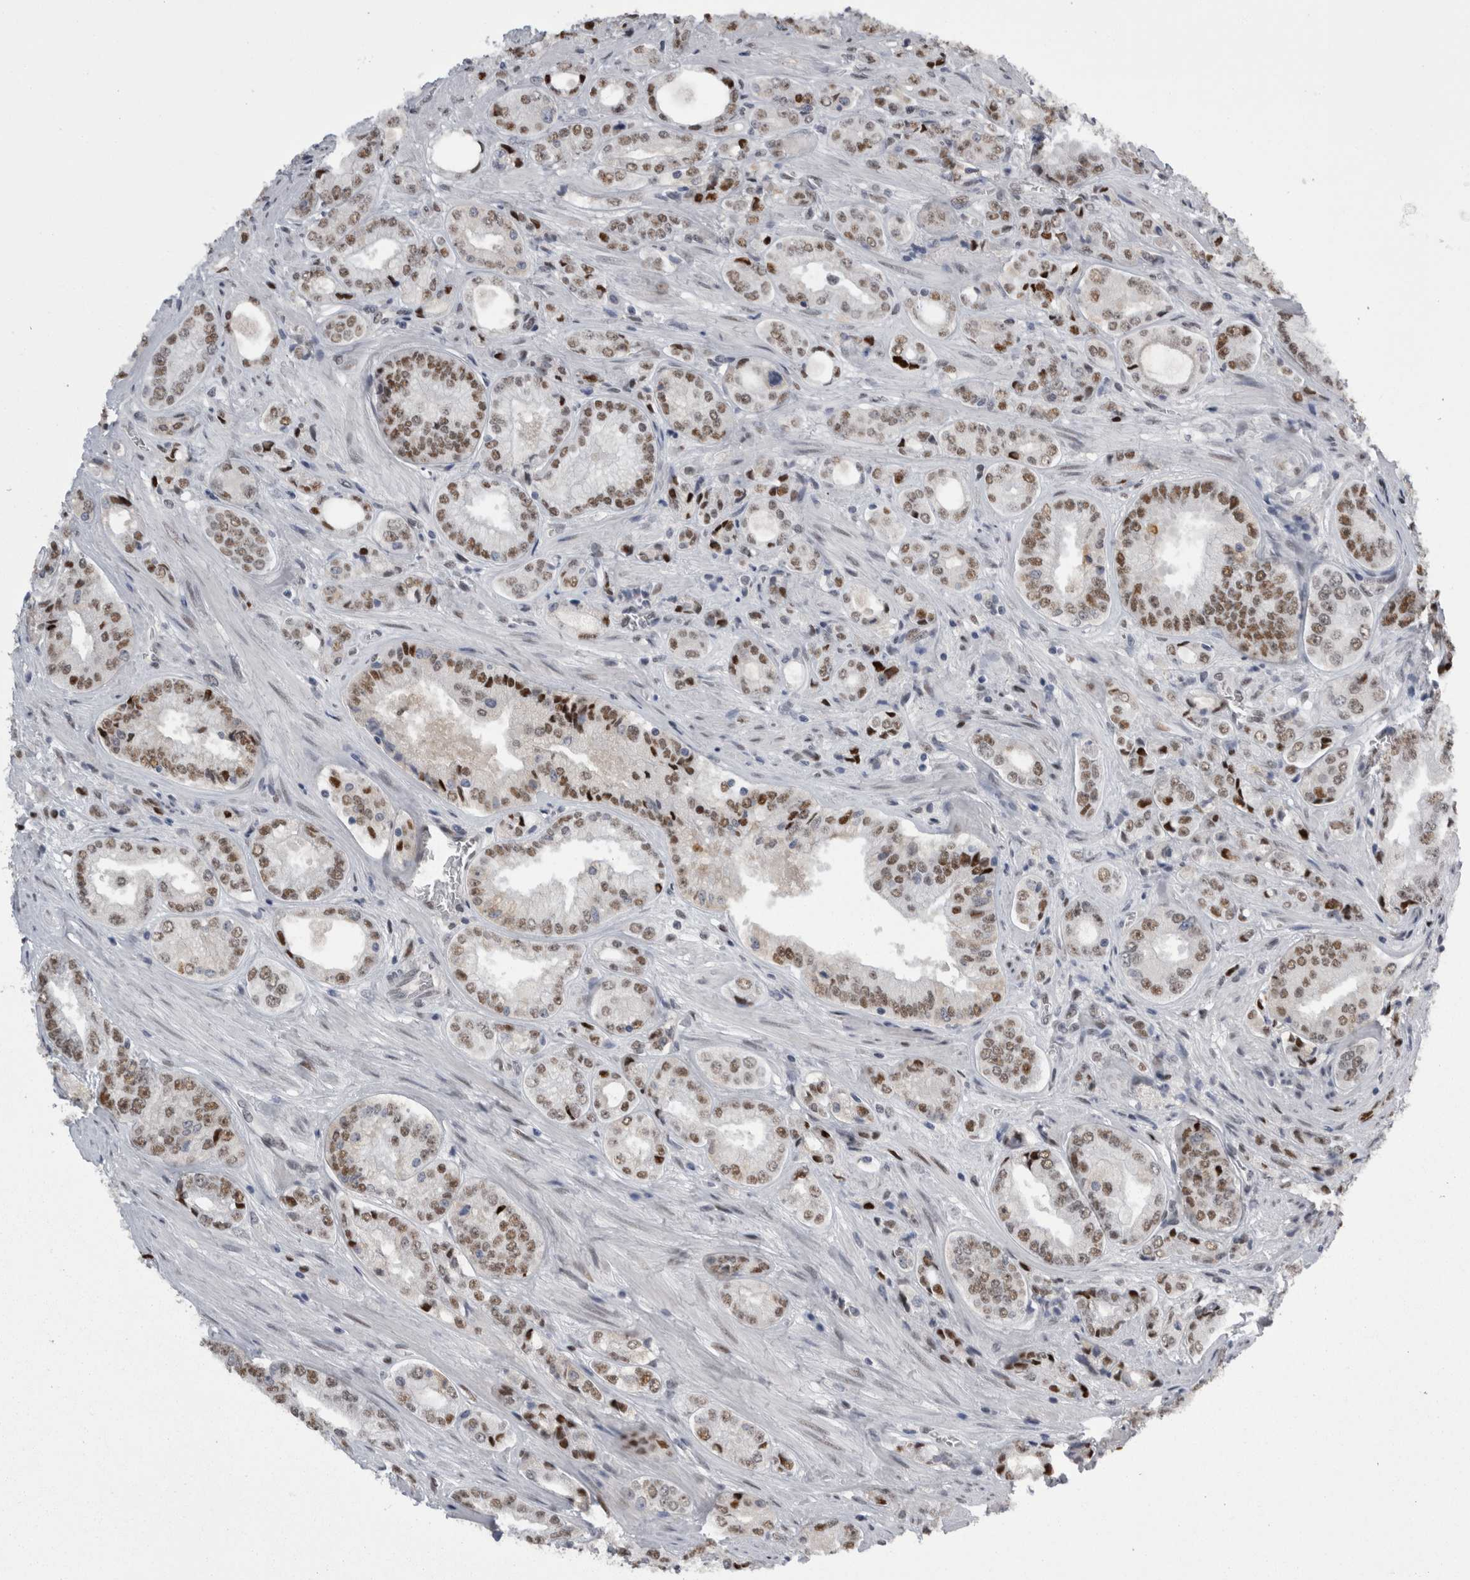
{"staining": {"intensity": "moderate", "quantity": ">75%", "location": "nuclear"}, "tissue": "prostate cancer", "cell_type": "Tumor cells", "image_type": "cancer", "snomed": [{"axis": "morphology", "description": "Adenocarcinoma, High grade"}, {"axis": "topography", "description": "Prostate"}], "caption": "Immunohistochemical staining of human prostate cancer displays medium levels of moderate nuclear positivity in about >75% of tumor cells. The staining was performed using DAB (3,3'-diaminobenzidine), with brown indicating positive protein expression. Nuclei are stained blue with hematoxylin.", "gene": "C1orf54", "patient": {"sex": "male", "age": 61}}